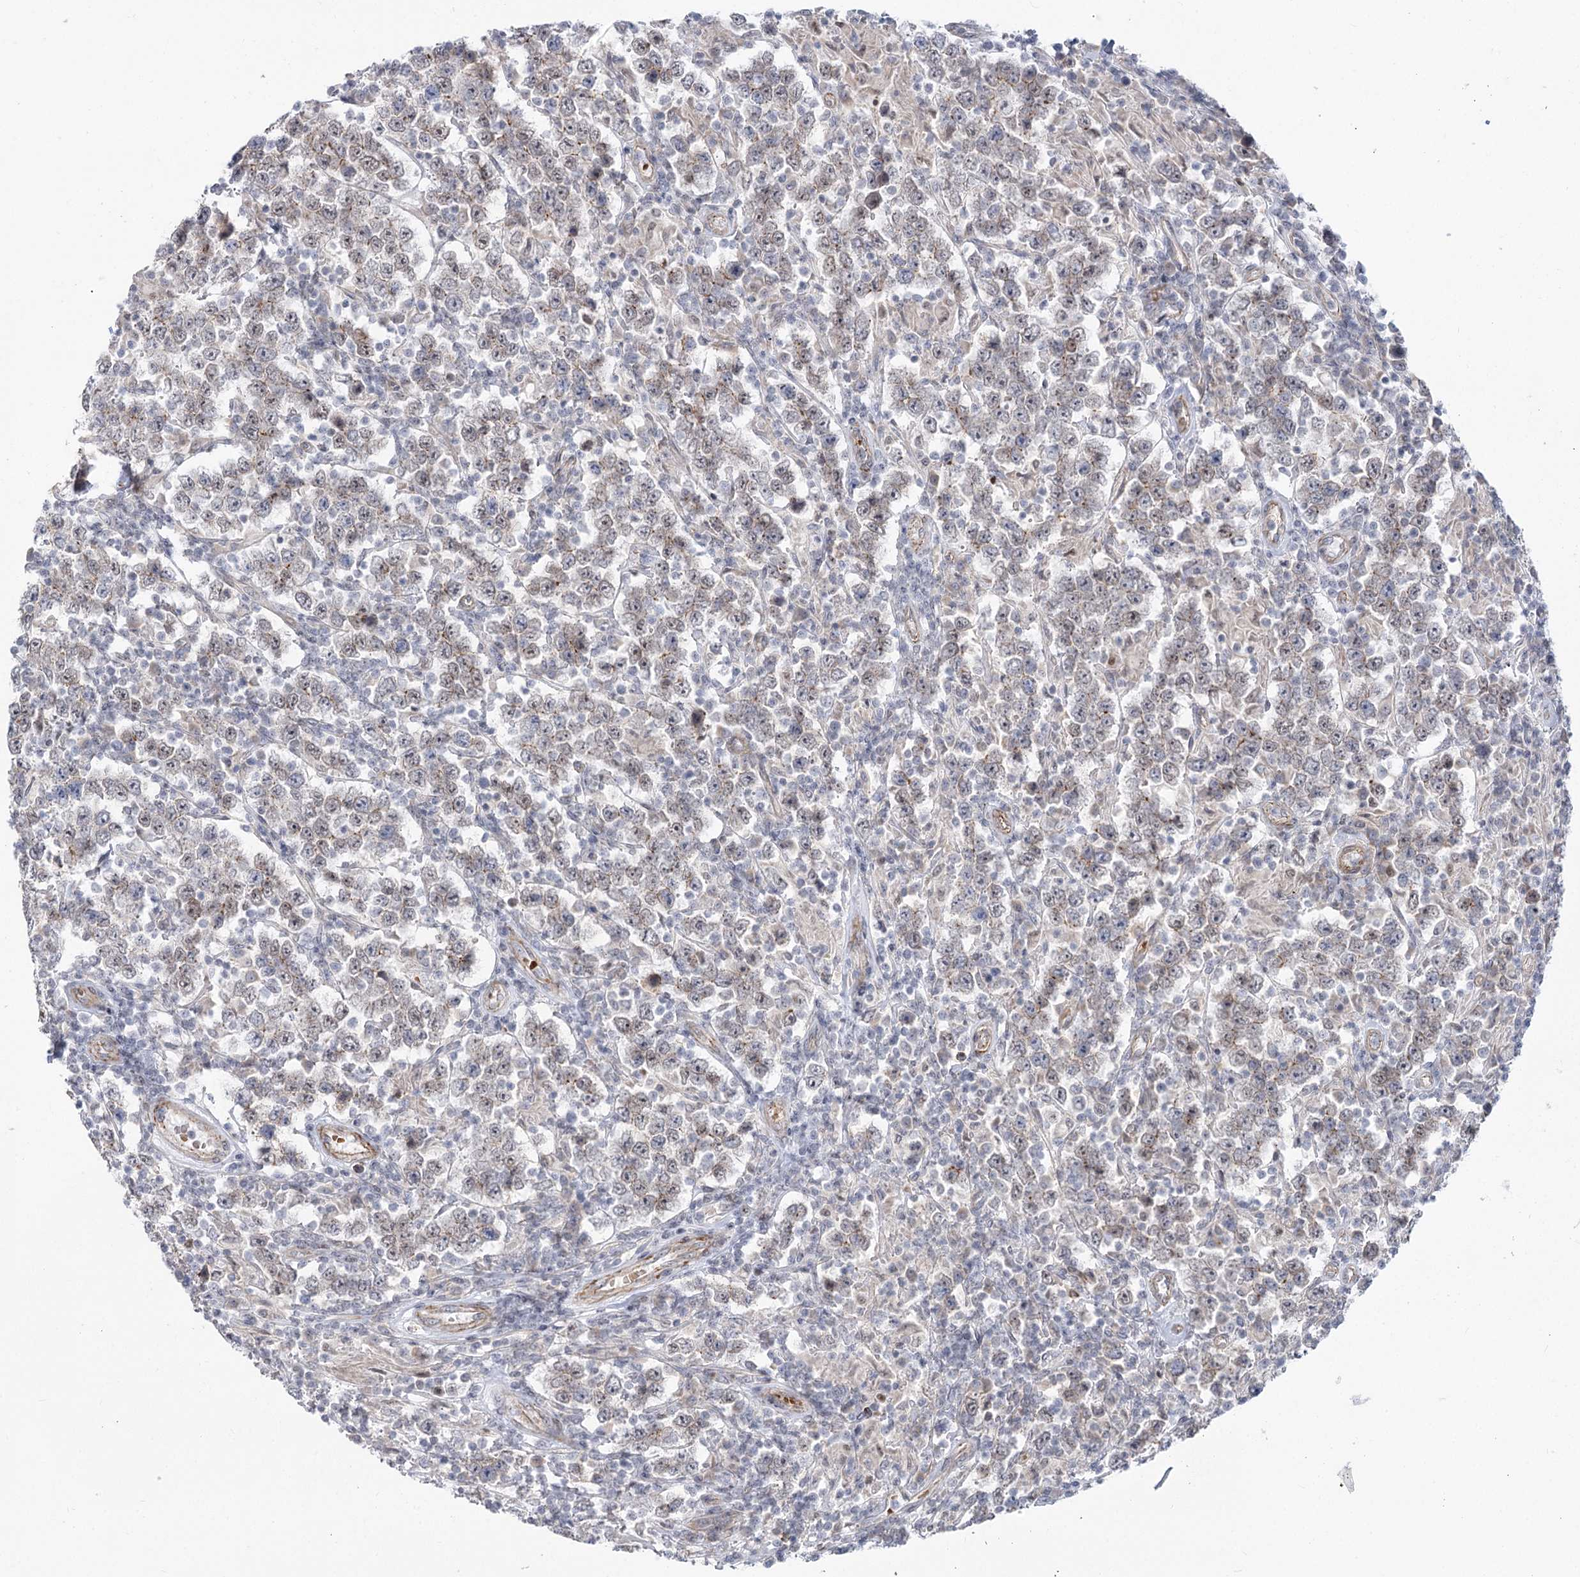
{"staining": {"intensity": "weak", "quantity": ">75%", "location": "nuclear"}, "tissue": "testis cancer", "cell_type": "Tumor cells", "image_type": "cancer", "snomed": [{"axis": "morphology", "description": "Normal tissue, NOS"}, {"axis": "morphology", "description": "Urothelial carcinoma, High grade"}, {"axis": "morphology", "description": "Seminoma, NOS"}, {"axis": "morphology", "description": "Carcinoma, Embryonal, NOS"}, {"axis": "topography", "description": "Urinary bladder"}, {"axis": "topography", "description": "Testis"}], "caption": "A brown stain shows weak nuclear expression of a protein in testis embryonal carcinoma tumor cells.", "gene": "ARSI", "patient": {"sex": "male", "age": 41}}